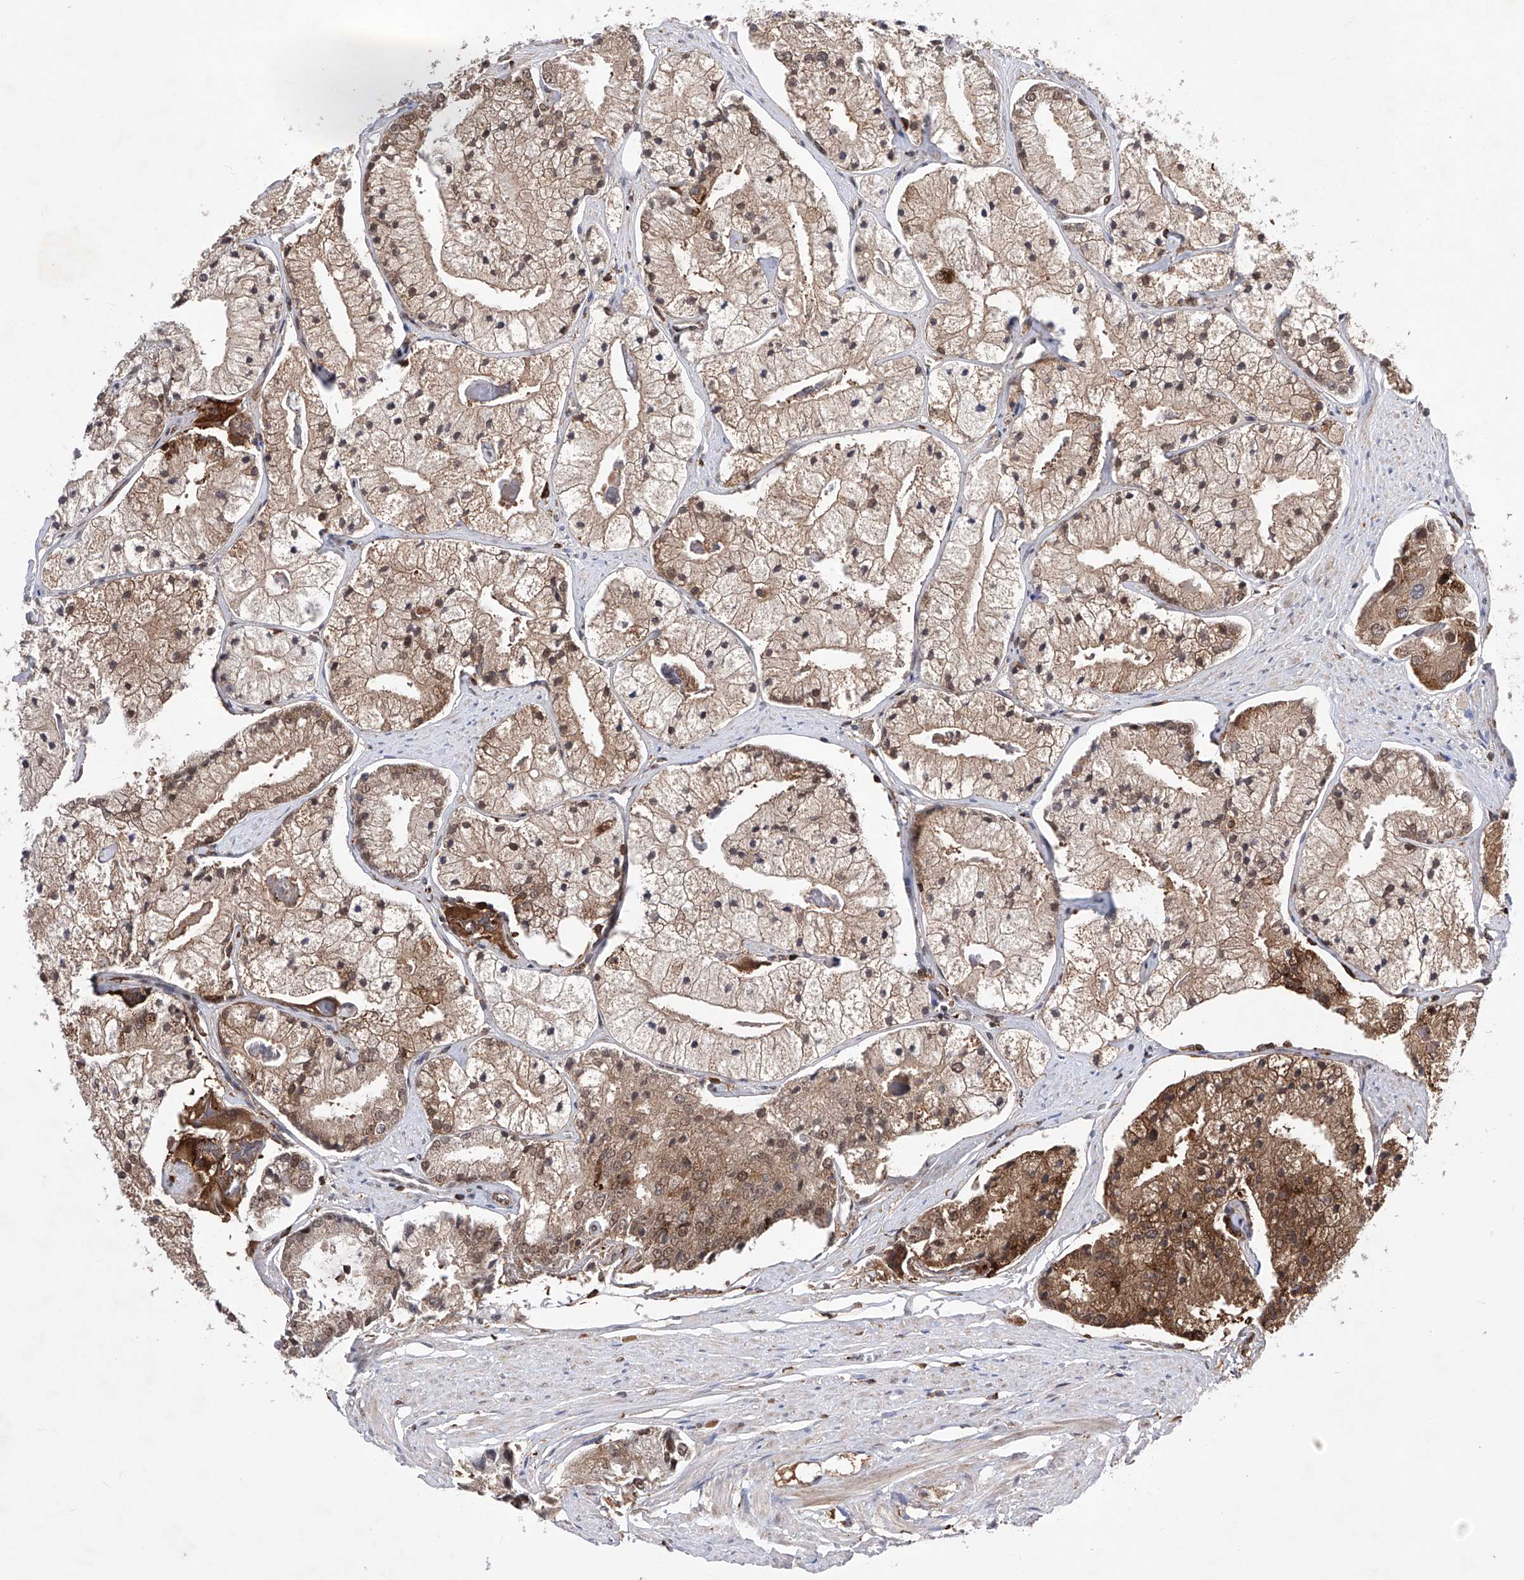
{"staining": {"intensity": "strong", "quantity": "25%-75%", "location": "cytoplasmic/membranous,nuclear"}, "tissue": "prostate cancer", "cell_type": "Tumor cells", "image_type": "cancer", "snomed": [{"axis": "morphology", "description": "Adenocarcinoma, High grade"}, {"axis": "topography", "description": "Prostate"}], "caption": "Strong cytoplasmic/membranous and nuclear protein staining is appreciated in approximately 25%-75% of tumor cells in adenocarcinoma (high-grade) (prostate).", "gene": "ZNF280D", "patient": {"sex": "male", "age": 50}}